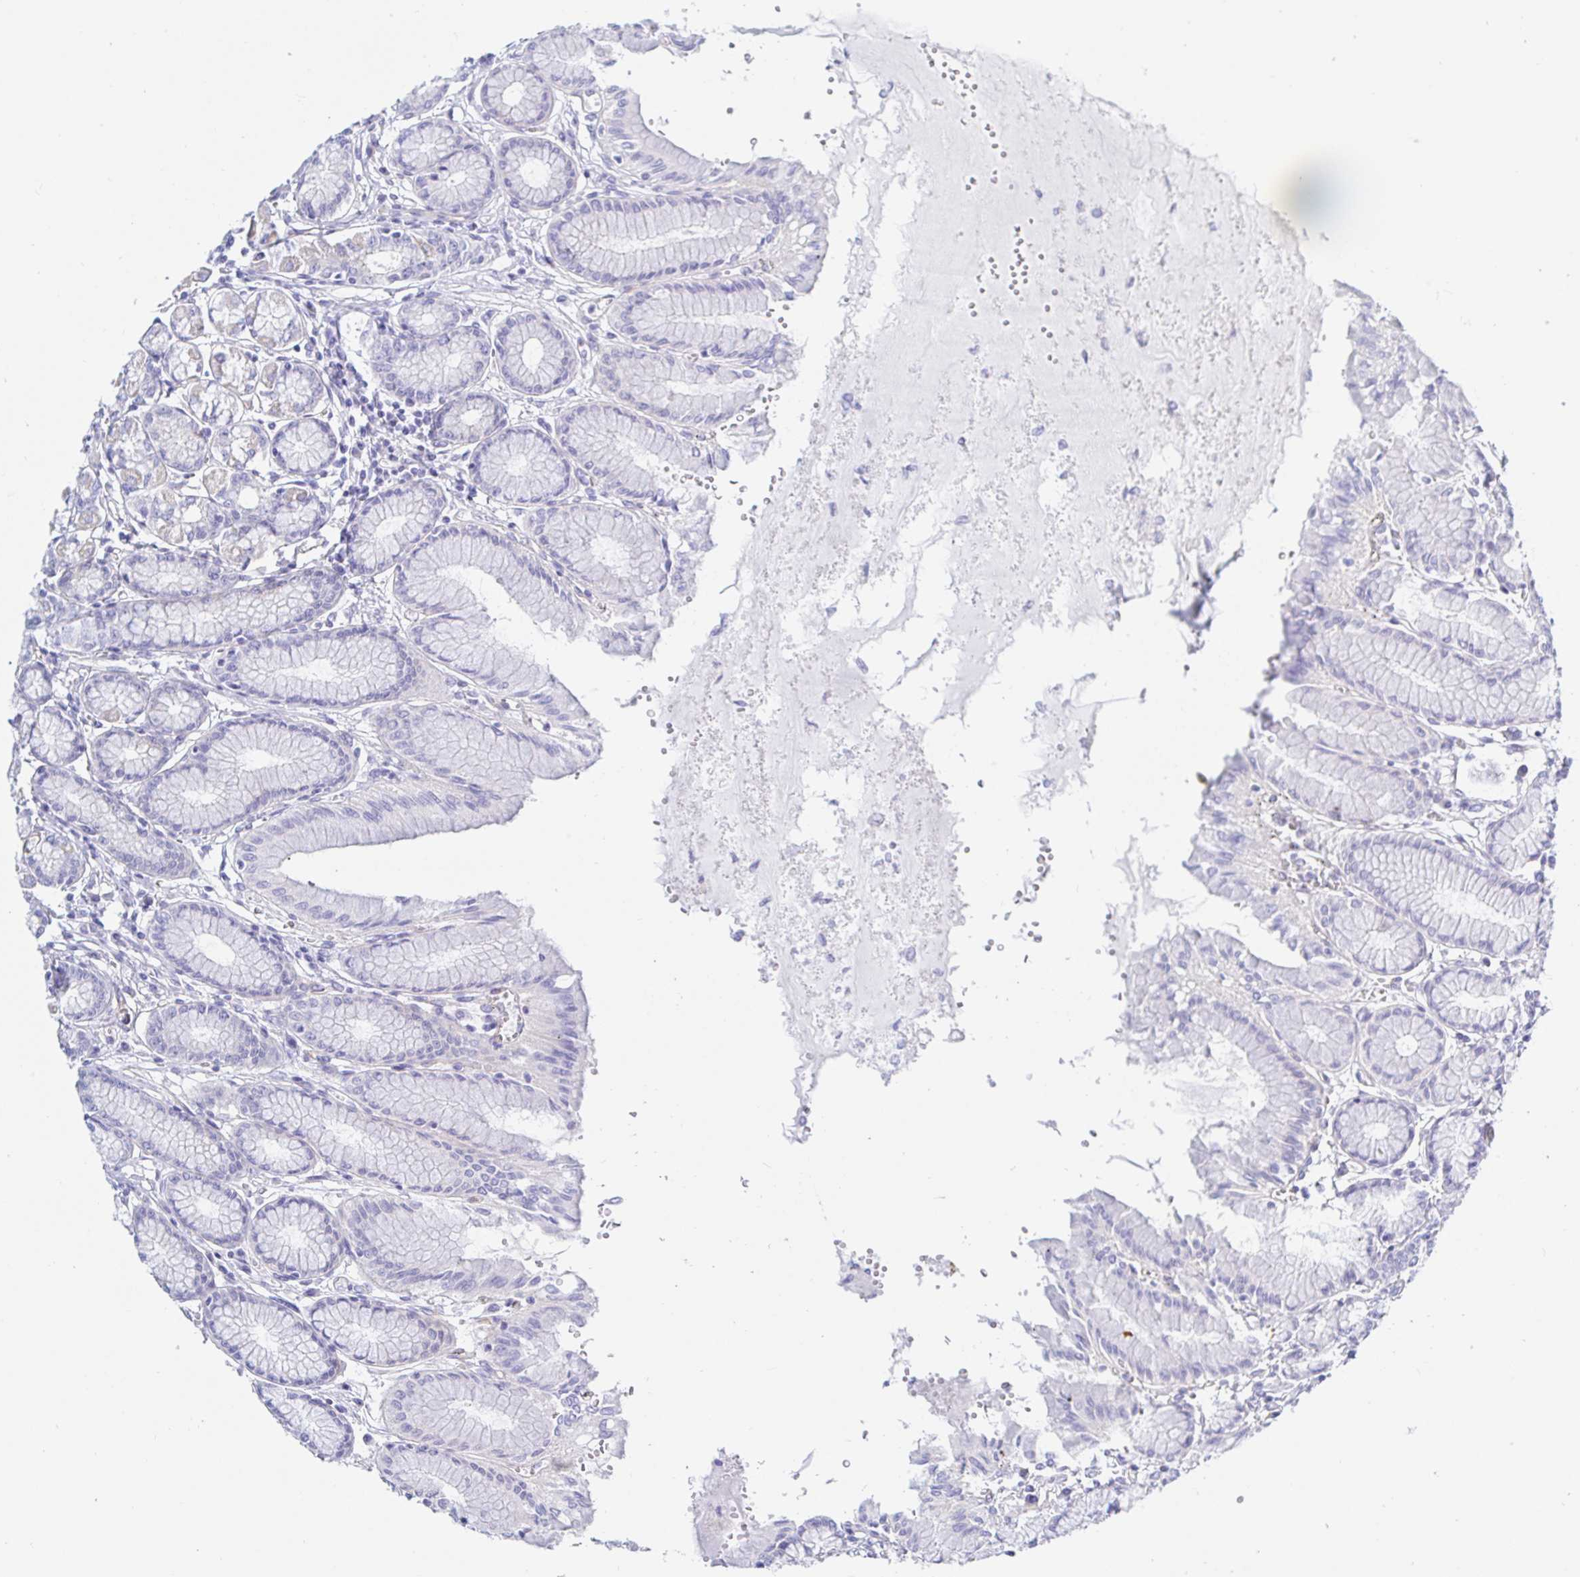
{"staining": {"intensity": "moderate", "quantity": "<25%", "location": "cytoplasmic/membranous"}, "tissue": "stomach", "cell_type": "Glandular cells", "image_type": "normal", "snomed": [{"axis": "morphology", "description": "Normal tissue, NOS"}, {"axis": "topography", "description": "Stomach"}, {"axis": "topography", "description": "Stomach, lower"}], "caption": "About <25% of glandular cells in normal stomach exhibit moderate cytoplasmic/membranous protein expression as visualized by brown immunohistochemical staining.", "gene": "ARL4D", "patient": {"sex": "male", "age": 76}}